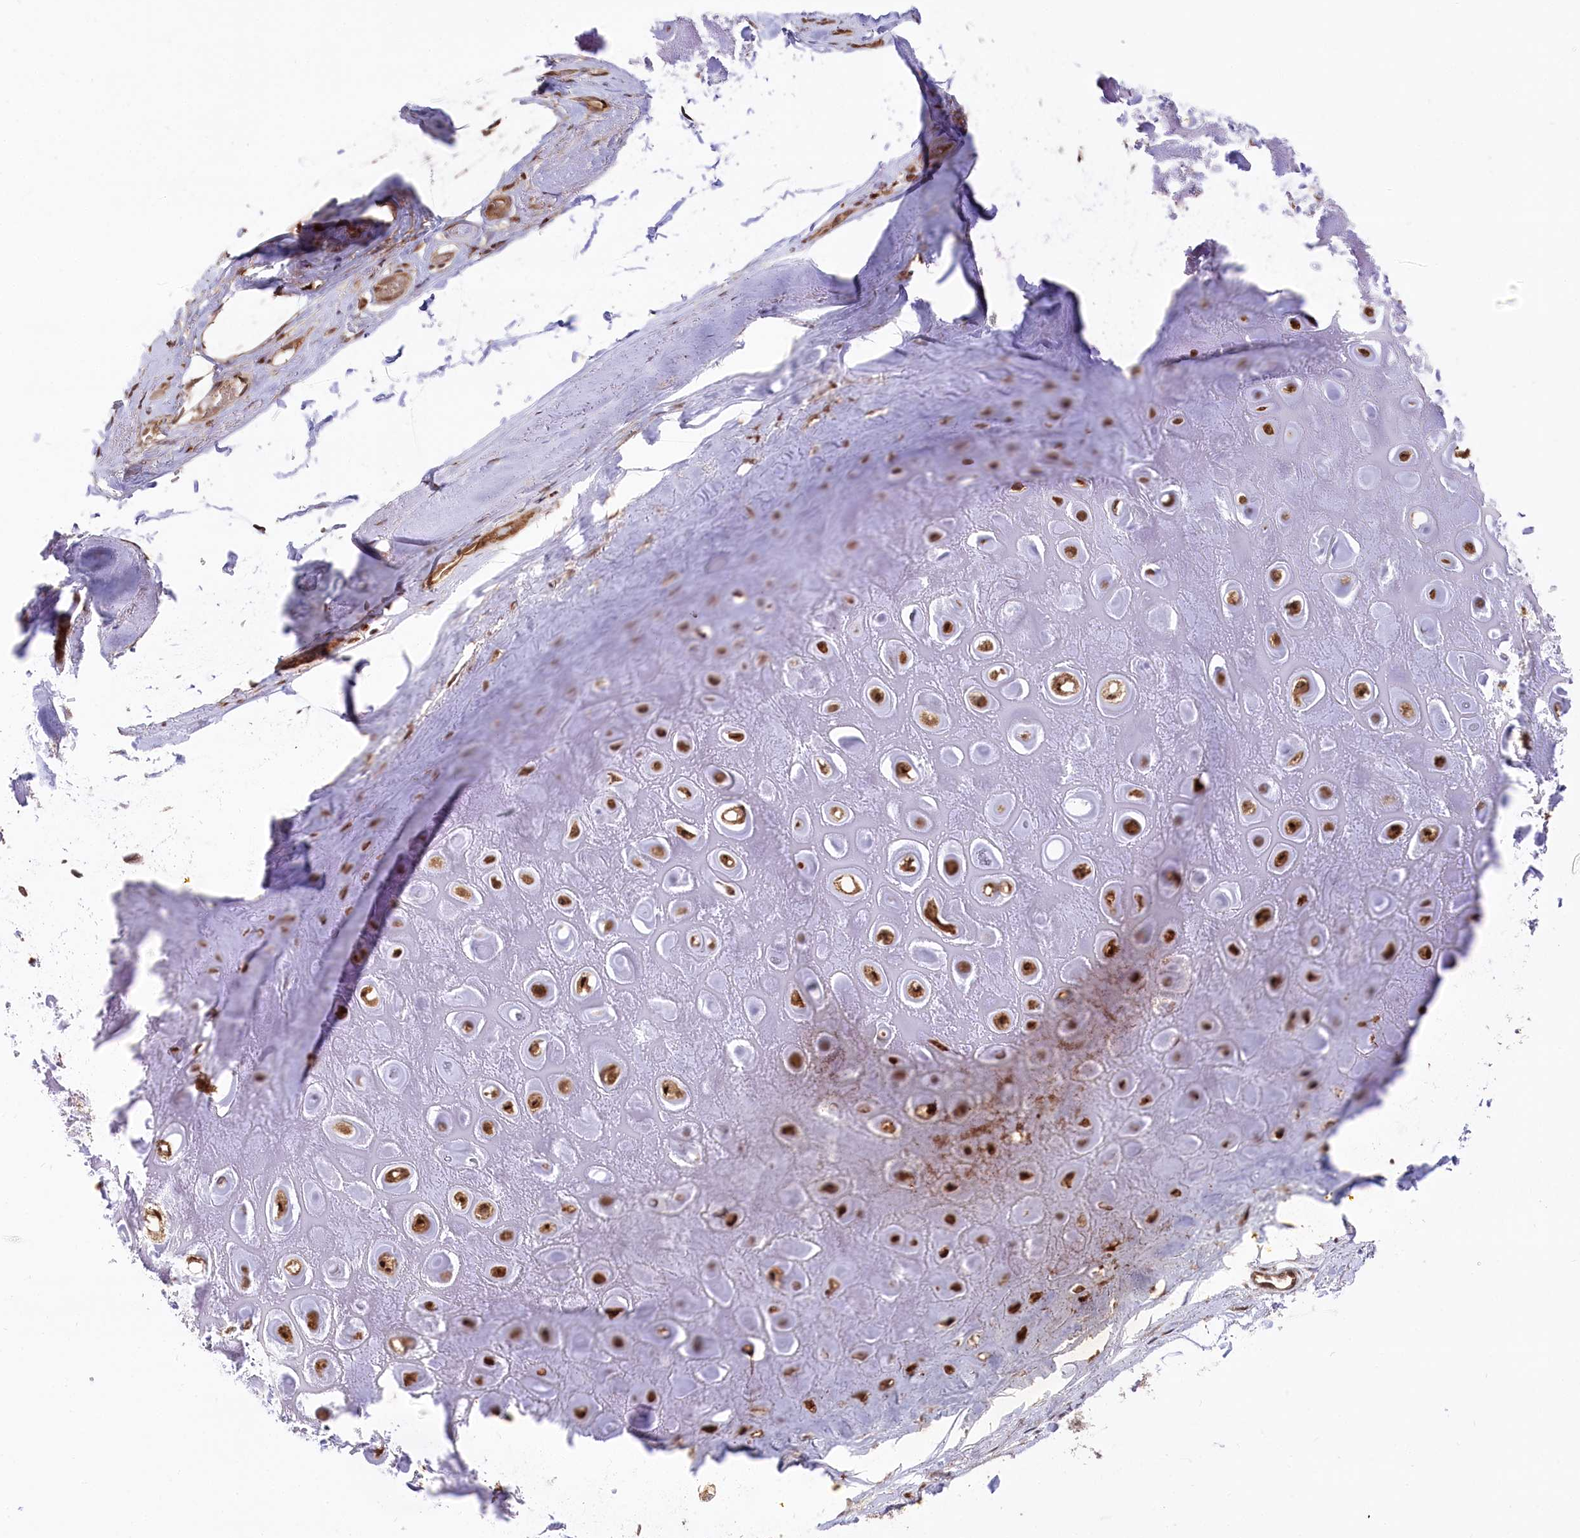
{"staining": {"intensity": "moderate", "quantity": ">75%", "location": "cytoplasmic/membranous,nuclear"}, "tissue": "adipose tissue", "cell_type": "Adipocytes", "image_type": "normal", "snomed": [{"axis": "morphology", "description": "Normal tissue, NOS"}, {"axis": "morphology", "description": "Basal cell carcinoma"}, {"axis": "topography", "description": "Skin"}], "caption": "Immunohistochemical staining of unremarkable human adipose tissue reveals moderate cytoplasmic/membranous,nuclear protein positivity in about >75% of adipocytes.", "gene": "PSMA1", "patient": {"sex": "female", "age": 89}}